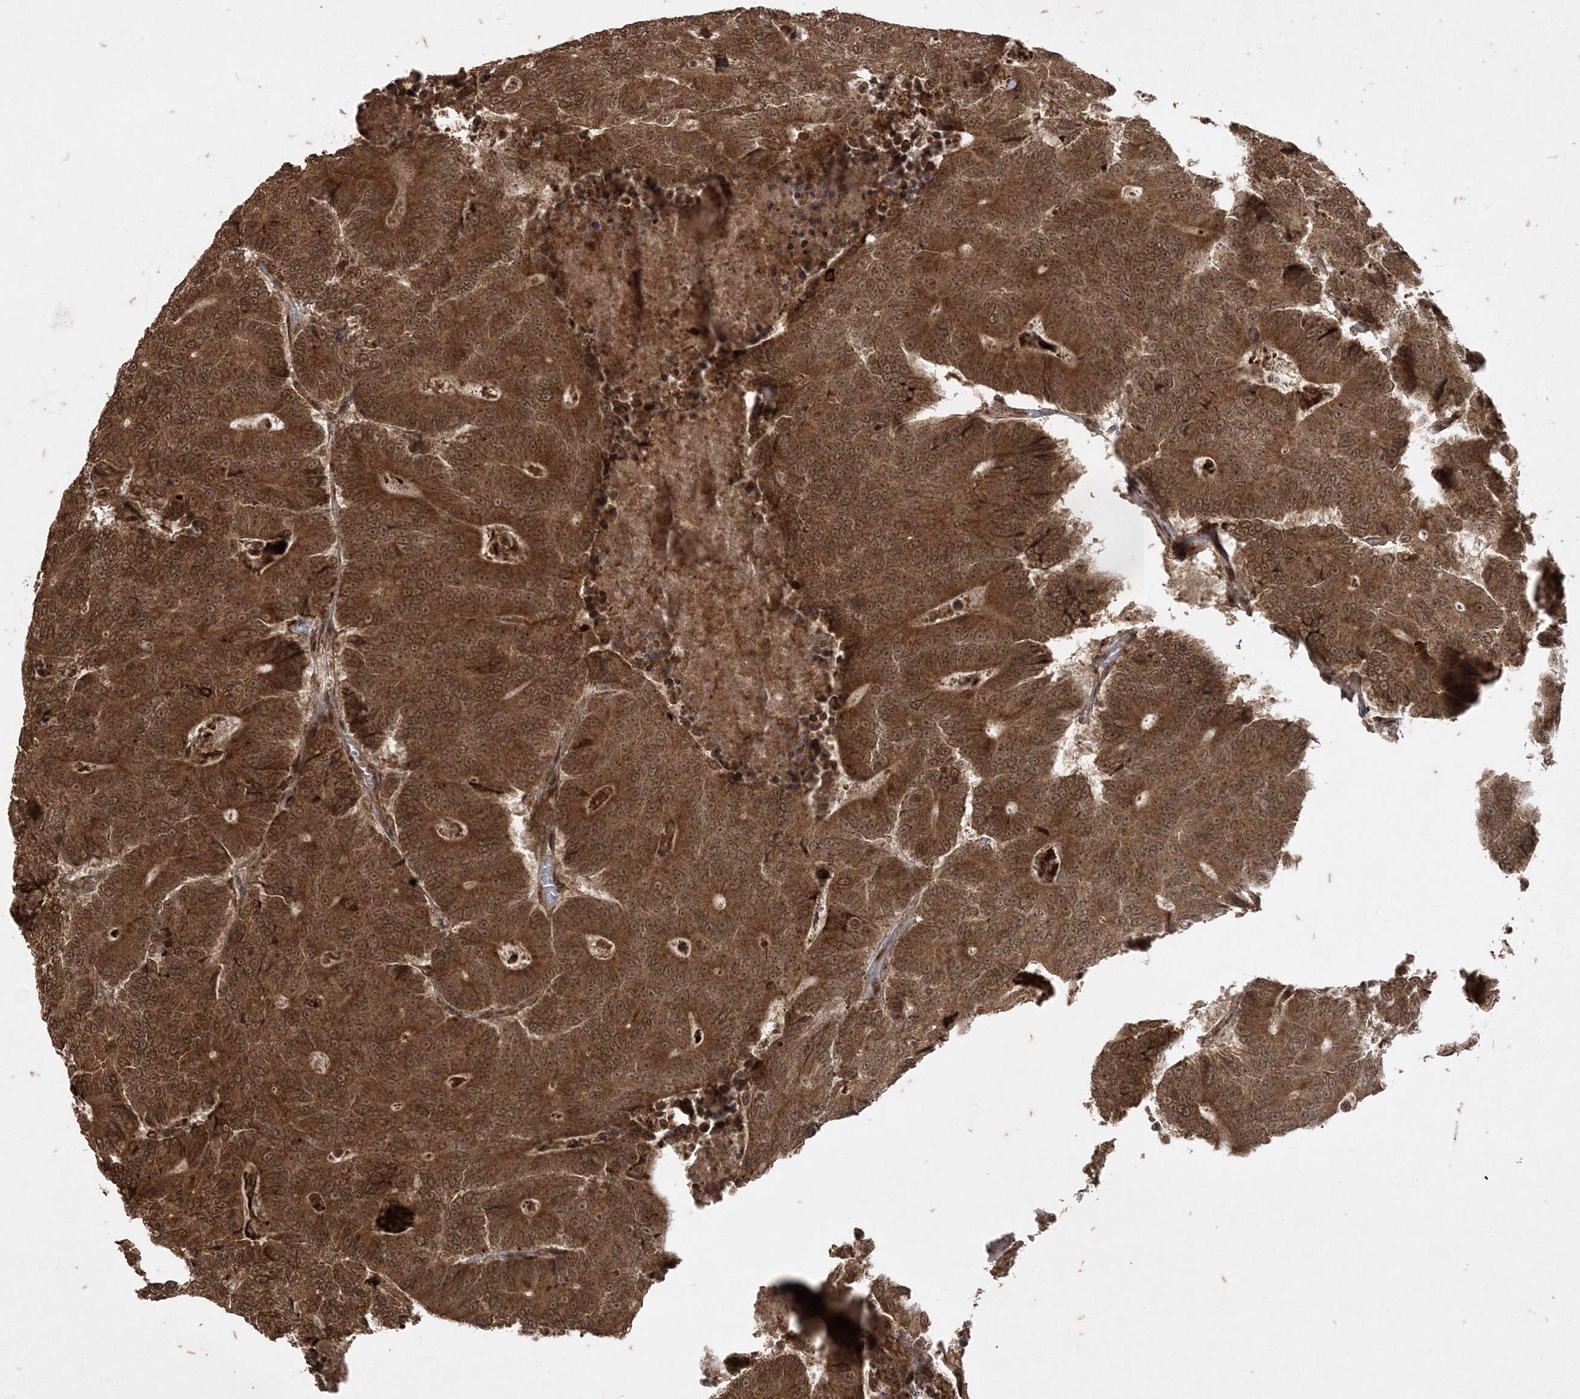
{"staining": {"intensity": "strong", "quantity": ">75%", "location": "cytoplasmic/membranous,nuclear"}, "tissue": "colorectal cancer", "cell_type": "Tumor cells", "image_type": "cancer", "snomed": [{"axis": "morphology", "description": "Adenocarcinoma, NOS"}, {"axis": "topography", "description": "Colon"}], "caption": "This is a photomicrograph of immunohistochemistry (IHC) staining of colorectal cancer (adenocarcinoma), which shows strong expression in the cytoplasmic/membranous and nuclear of tumor cells.", "gene": "RRAS", "patient": {"sex": "male", "age": 83}}